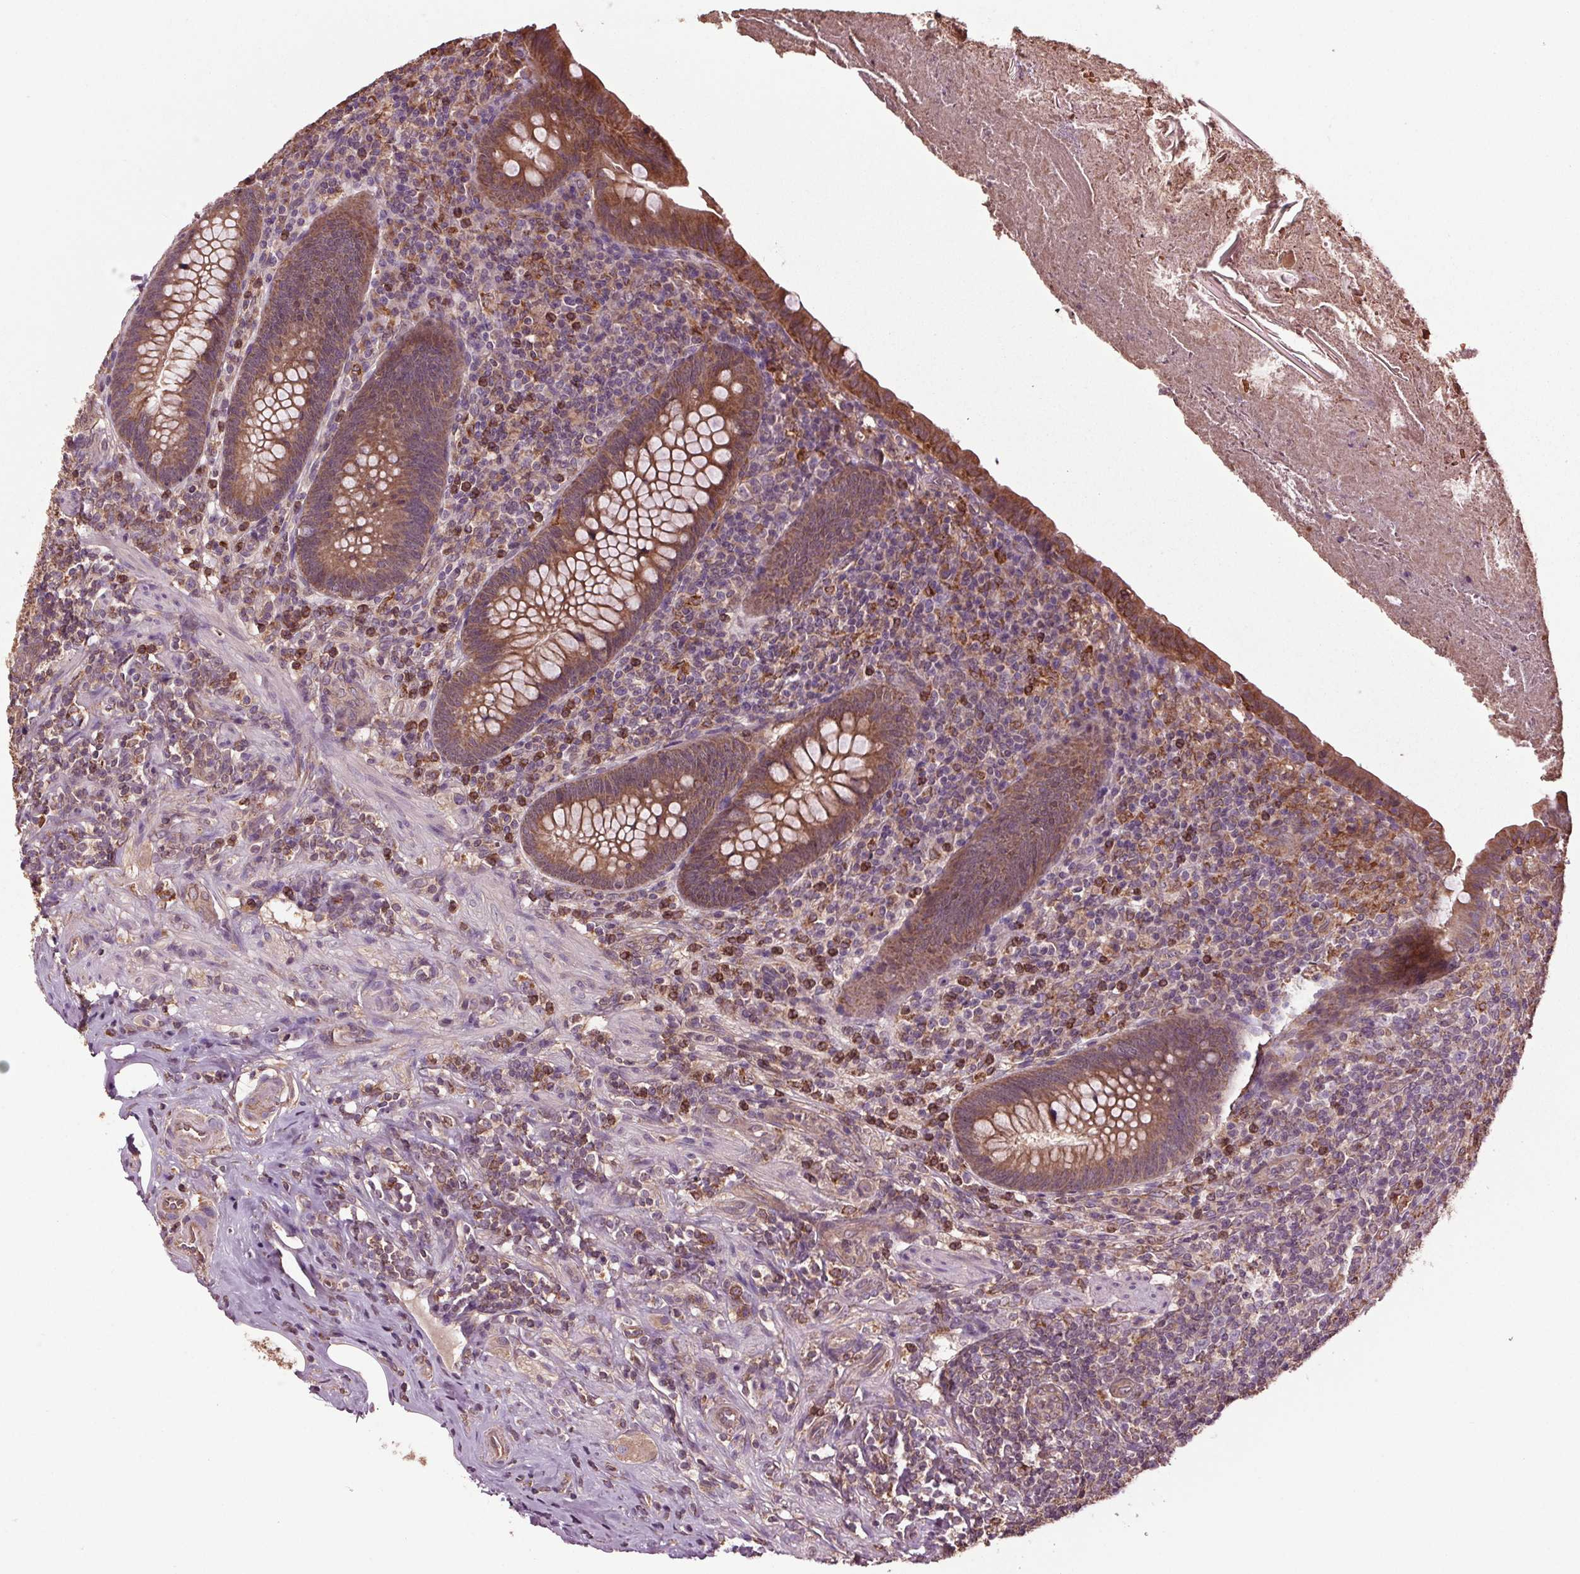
{"staining": {"intensity": "moderate", "quantity": ">75%", "location": "cytoplasmic/membranous"}, "tissue": "appendix", "cell_type": "Glandular cells", "image_type": "normal", "snomed": [{"axis": "morphology", "description": "Normal tissue, NOS"}, {"axis": "topography", "description": "Appendix"}], "caption": "IHC micrograph of normal appendix: human appendix stained using IHC reveals medium levels of moderate protein expression localized specifically in the cytoplasmic/membranous of glandular cells, appearing as a cytoplasmic/membranous brown color.", "gene": "RNPEP", "patient": {"sex": "male", "age": 47}}